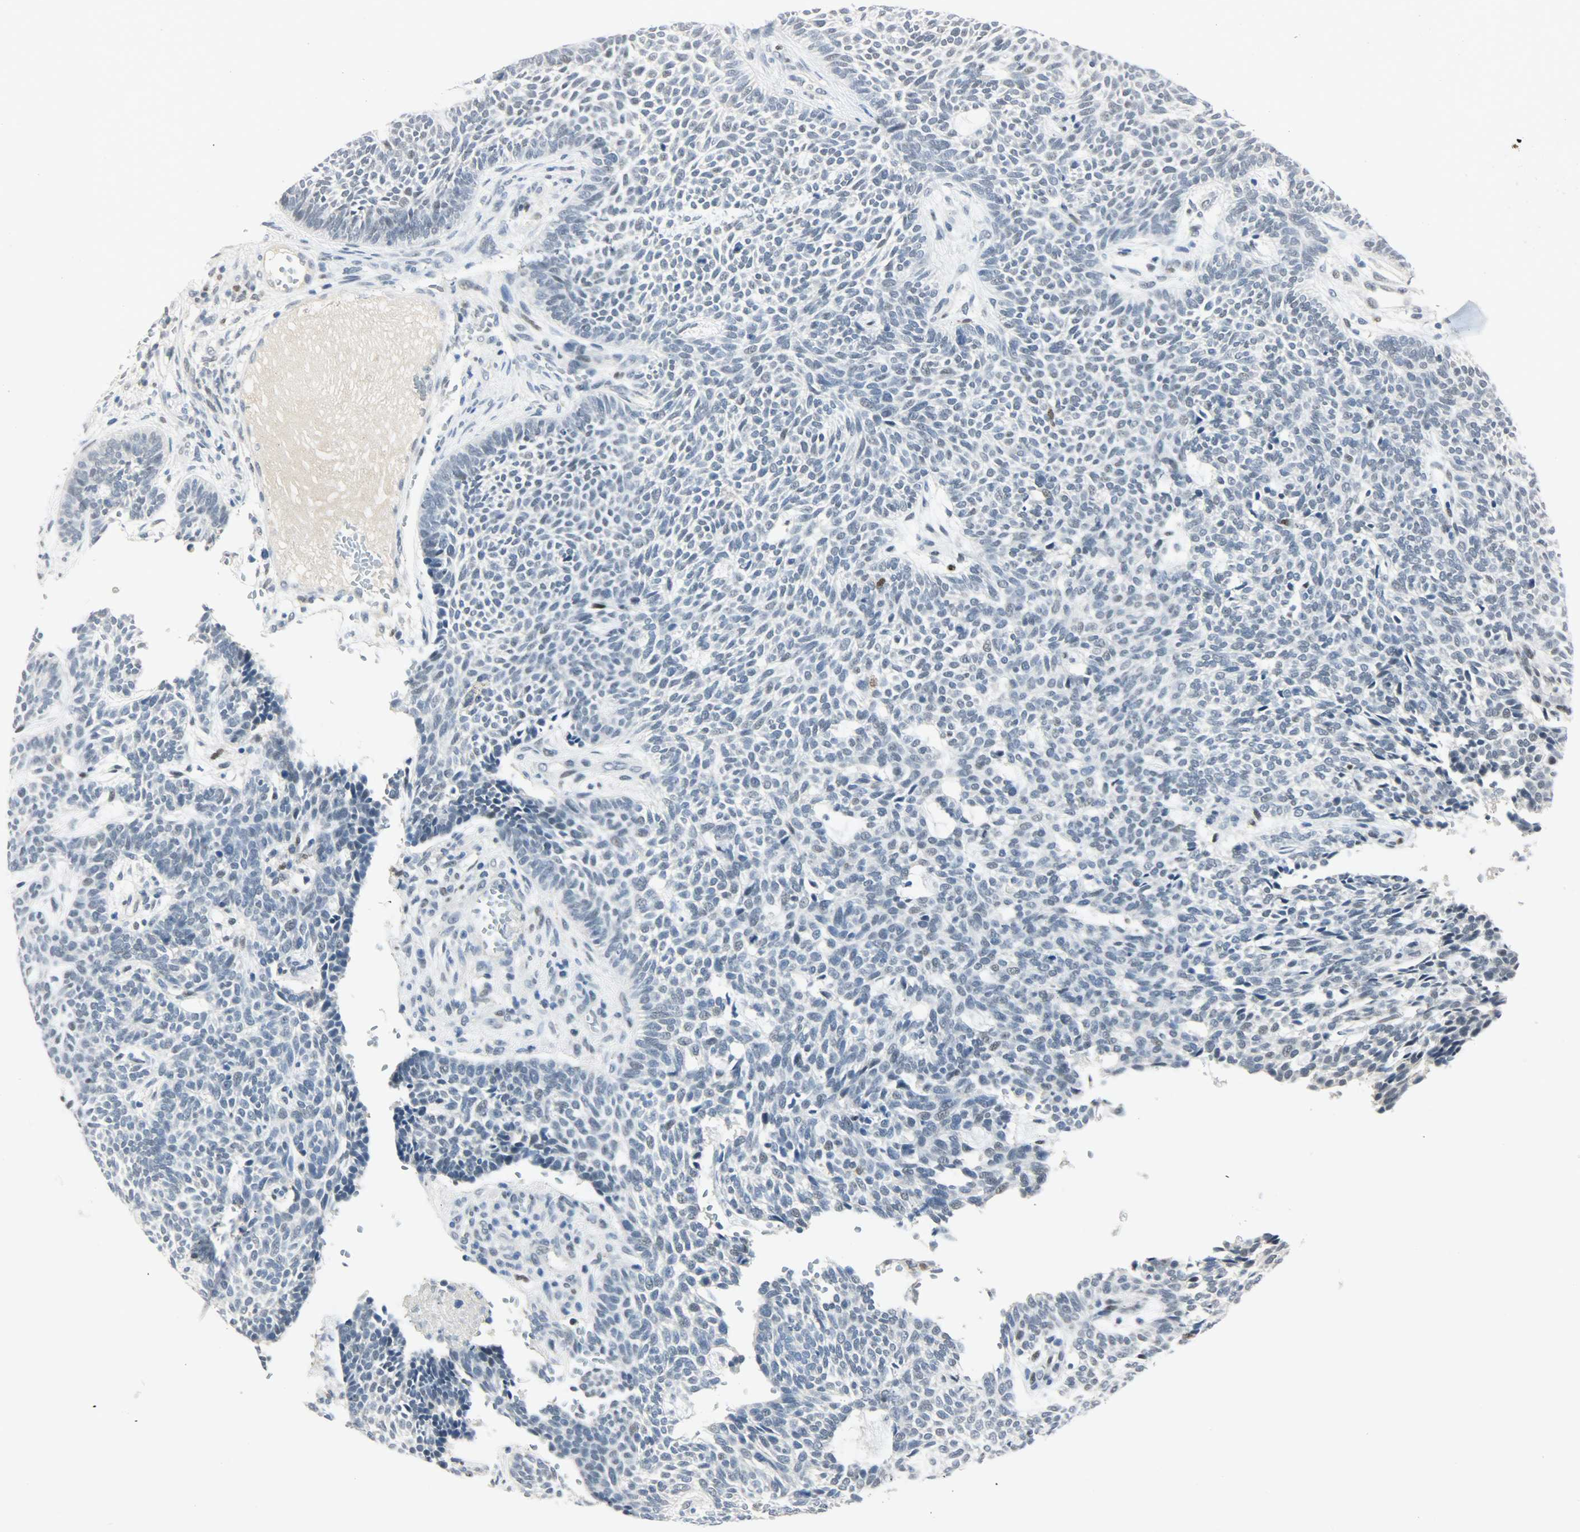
{"staining": {"intensity": "negative", "quantity": "none", "location": "none"}, "tissue": "skin cancer", "cell_type": "Tumor cells", "image_type": "cancer", "snomed": [{"axis": "morphology", "description": "Normal tissue, NOS"}, {"axis": "morphology", "description": "Basal cell carcinoma"}, {"axis": "topography", "description": "Skin"}], "caption": "Protein analysis of skin basal cell carcinoma exhibits no significant staining in tumor cells.", "gene": "PPARG", "patient": {"sex": "male", "age": 87}}